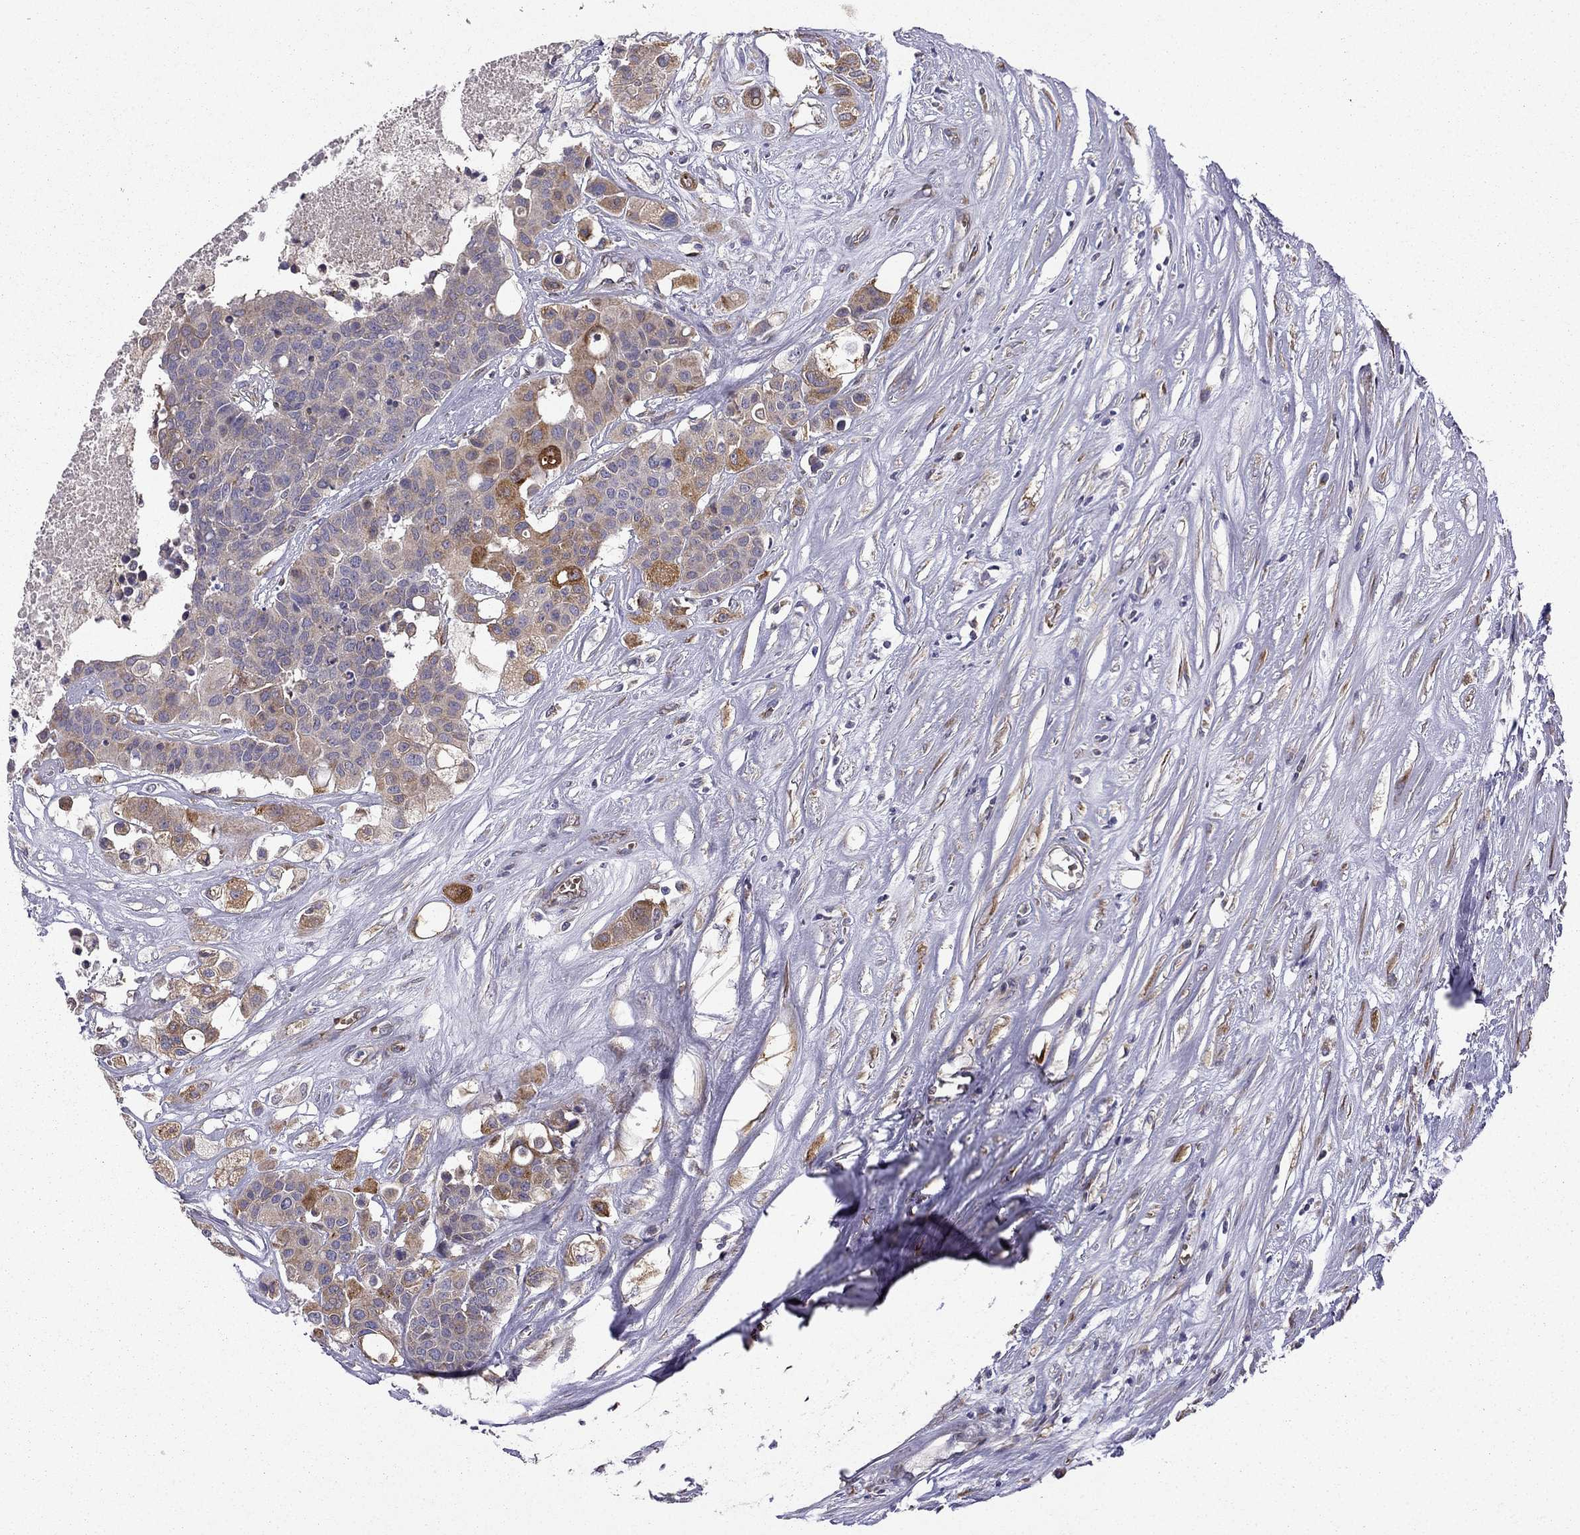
{"staining": {"intensity": "moderate", "quantity": "<25%", "location": "cytoplasmic/membranous"}, "tissue": "carcinoid", "cell_type": "Tumor cells", "image_type": "cancer", "snomed": [{"axis": "morphology", "description": "Carcinoid, malignant, NOS"}, {"axis": "topography", "description": "Colon"}], "caption": "Immunohistochemical staining of carcinoid reveals low levels of moderate cytoplasmic/membranous expression in approximately <25% of tumor cells.", "gene": "B4GALT7", "patient": {"sex": "male", "age": 81}}